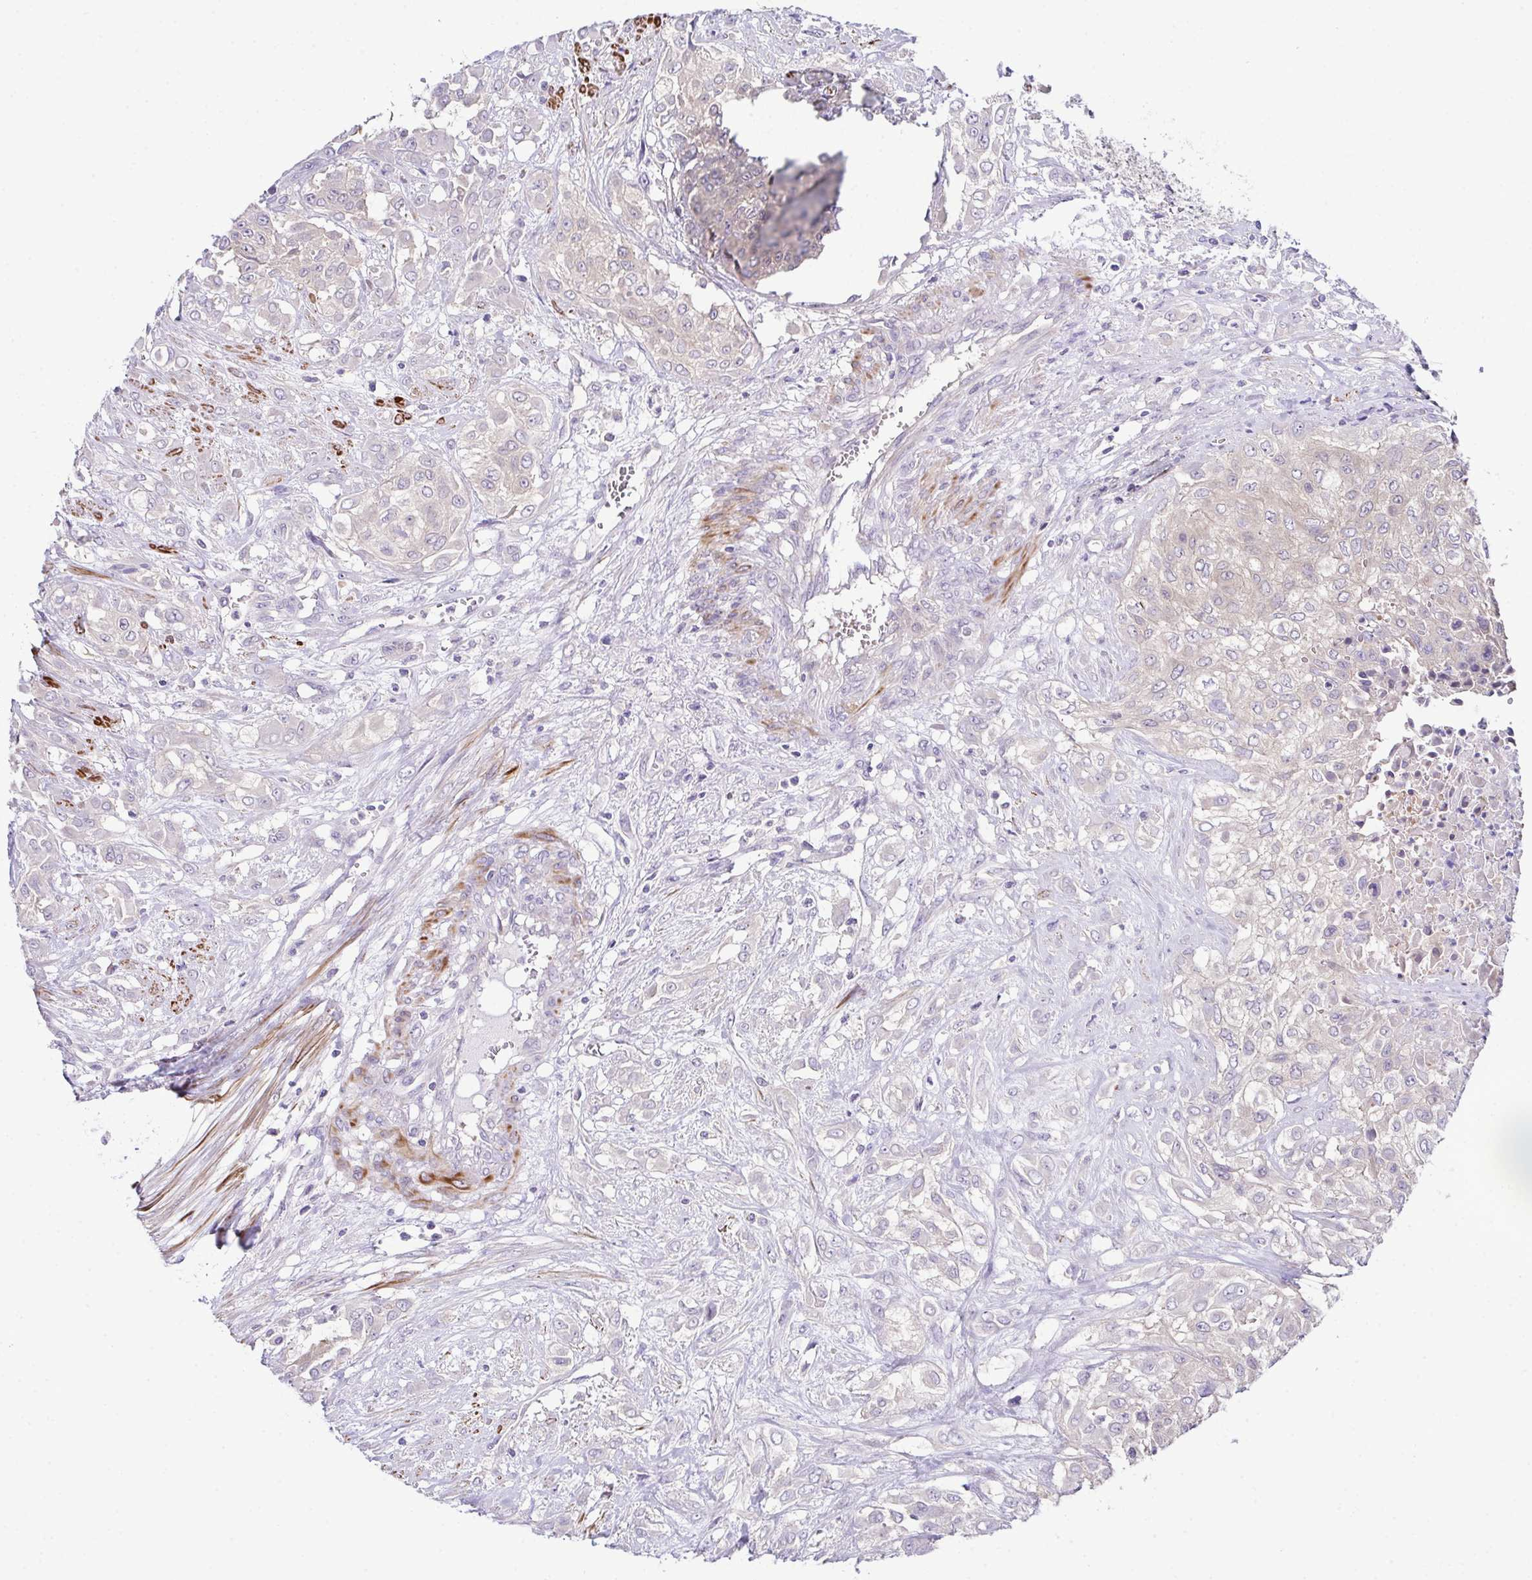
{"staining": {"intensity": "negative", "quantity": "none", "location": "none"}, "tissue": "urothelial cancer", "cell_type": "Tumor cells", "image_type": "cancer", "snomed": [{"axis": "morphology", "description": "Urothelial carcinoma, High grade"}, {"axis": "topography", "description": "Urinary bladder"}], "caption": "Immunohistochemistry (IHC) histopathology image of neoplastic tissue: human urothelial cancer stained with DAB (3,3'-diaminobenzidine) exhibits no significant protein positivity in tumor cells. Brightfield microscopy of IHC stained with DAB (brown) and hematoxylin (blue), captured at high magnification.", "gene": "CFAP97D1", "patient": {"sex": "male", "age": 57}}